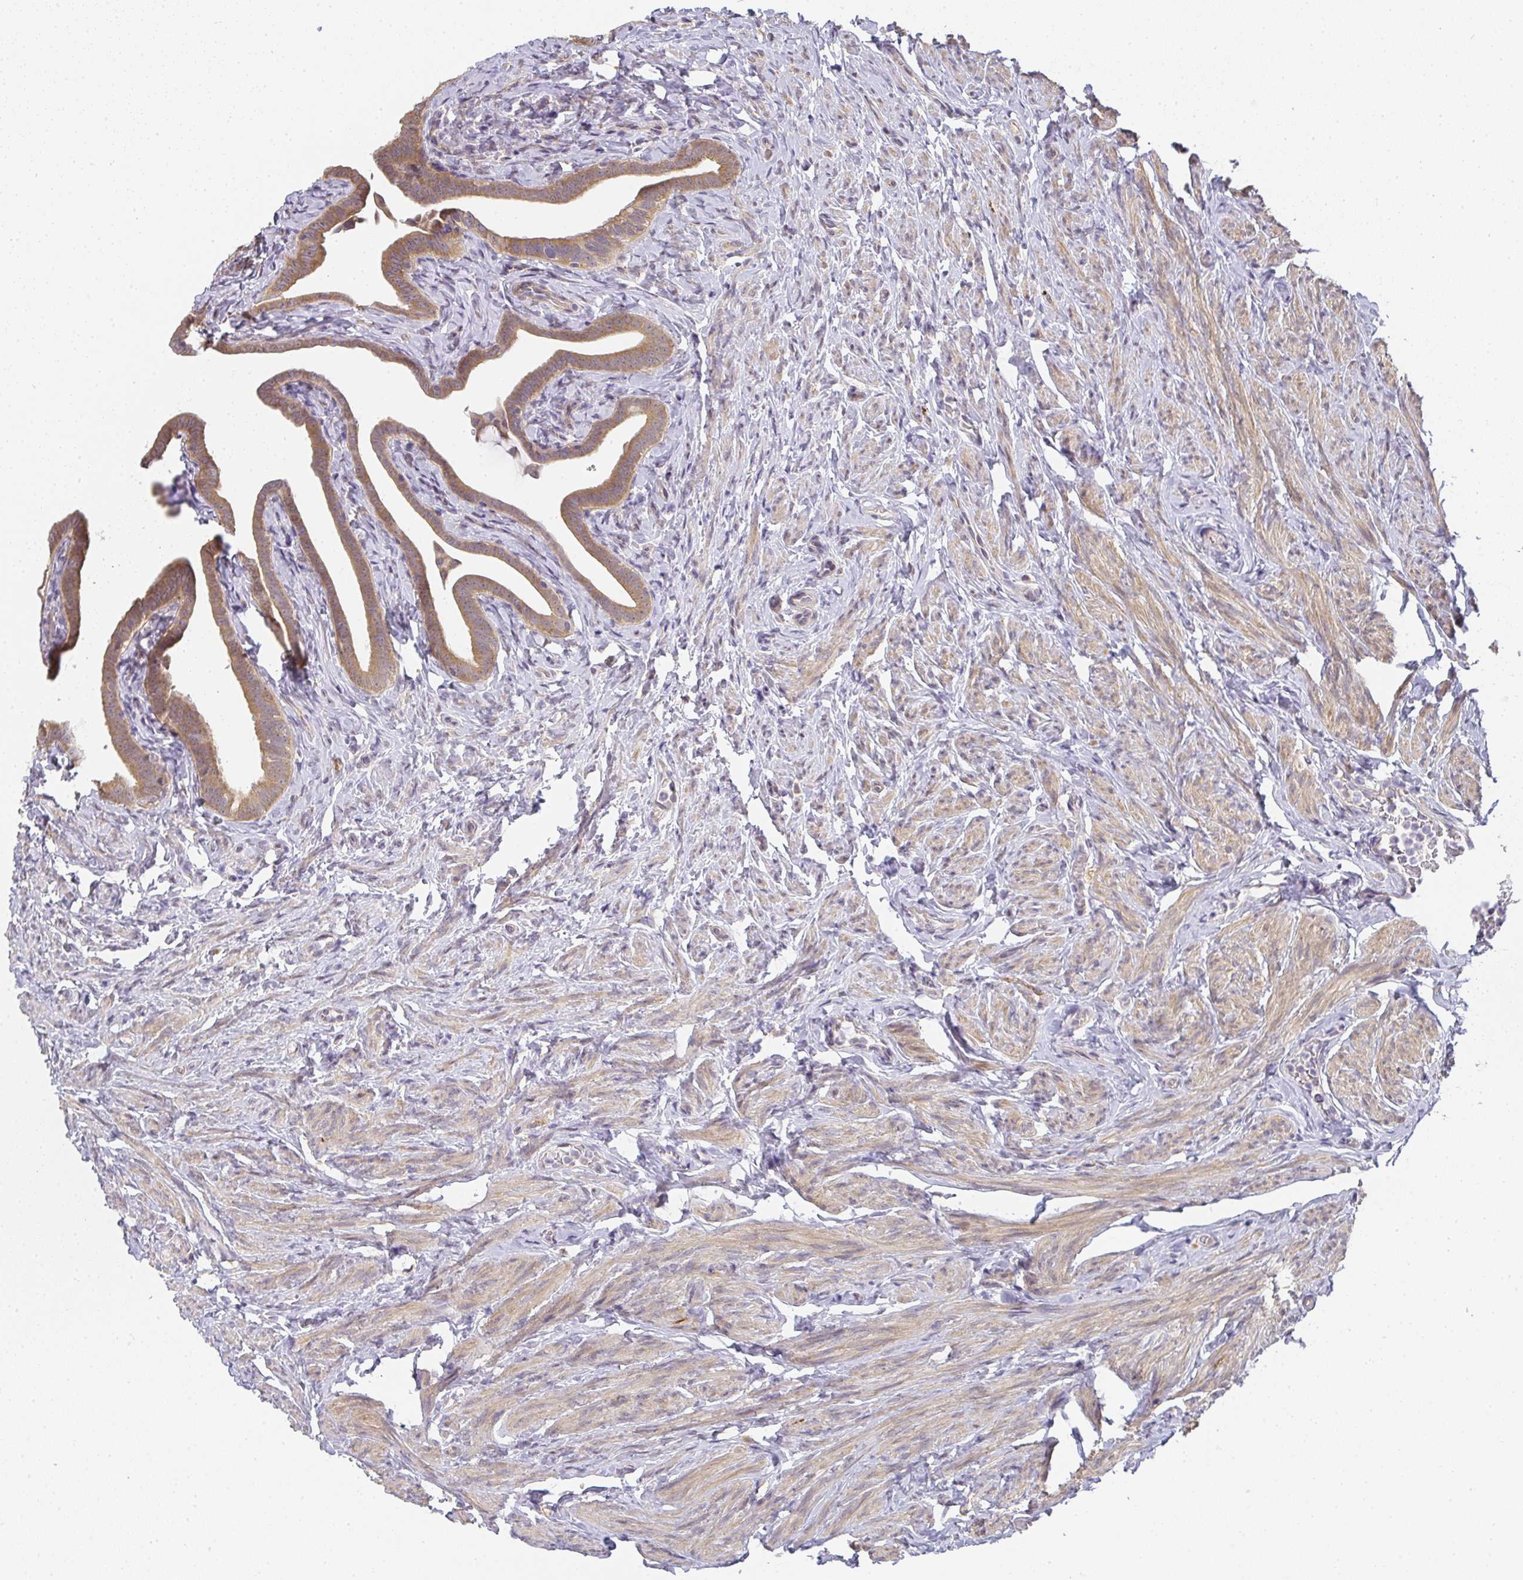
{"staining": {"intensity": "moderate", "quantity": ">75%", "location": "cytoplasmic/membranous"}, "tissue": "fallopian tube", "cell_type": "Glandular cells", "image_type": "normal", "snomed": [{"axis": "morphology", "description": "Normal tissue, NOS"}, {"axis": "topography", "description": "Fallopian tube"}], "caption": "IHC of normal human fallopian tube shows medium levels of moderate cytoplasmic/membranous expression in about >75% of glandular cells.", "gene": "SLC35B3", "patient": {"sex": "female", "age": 69}}